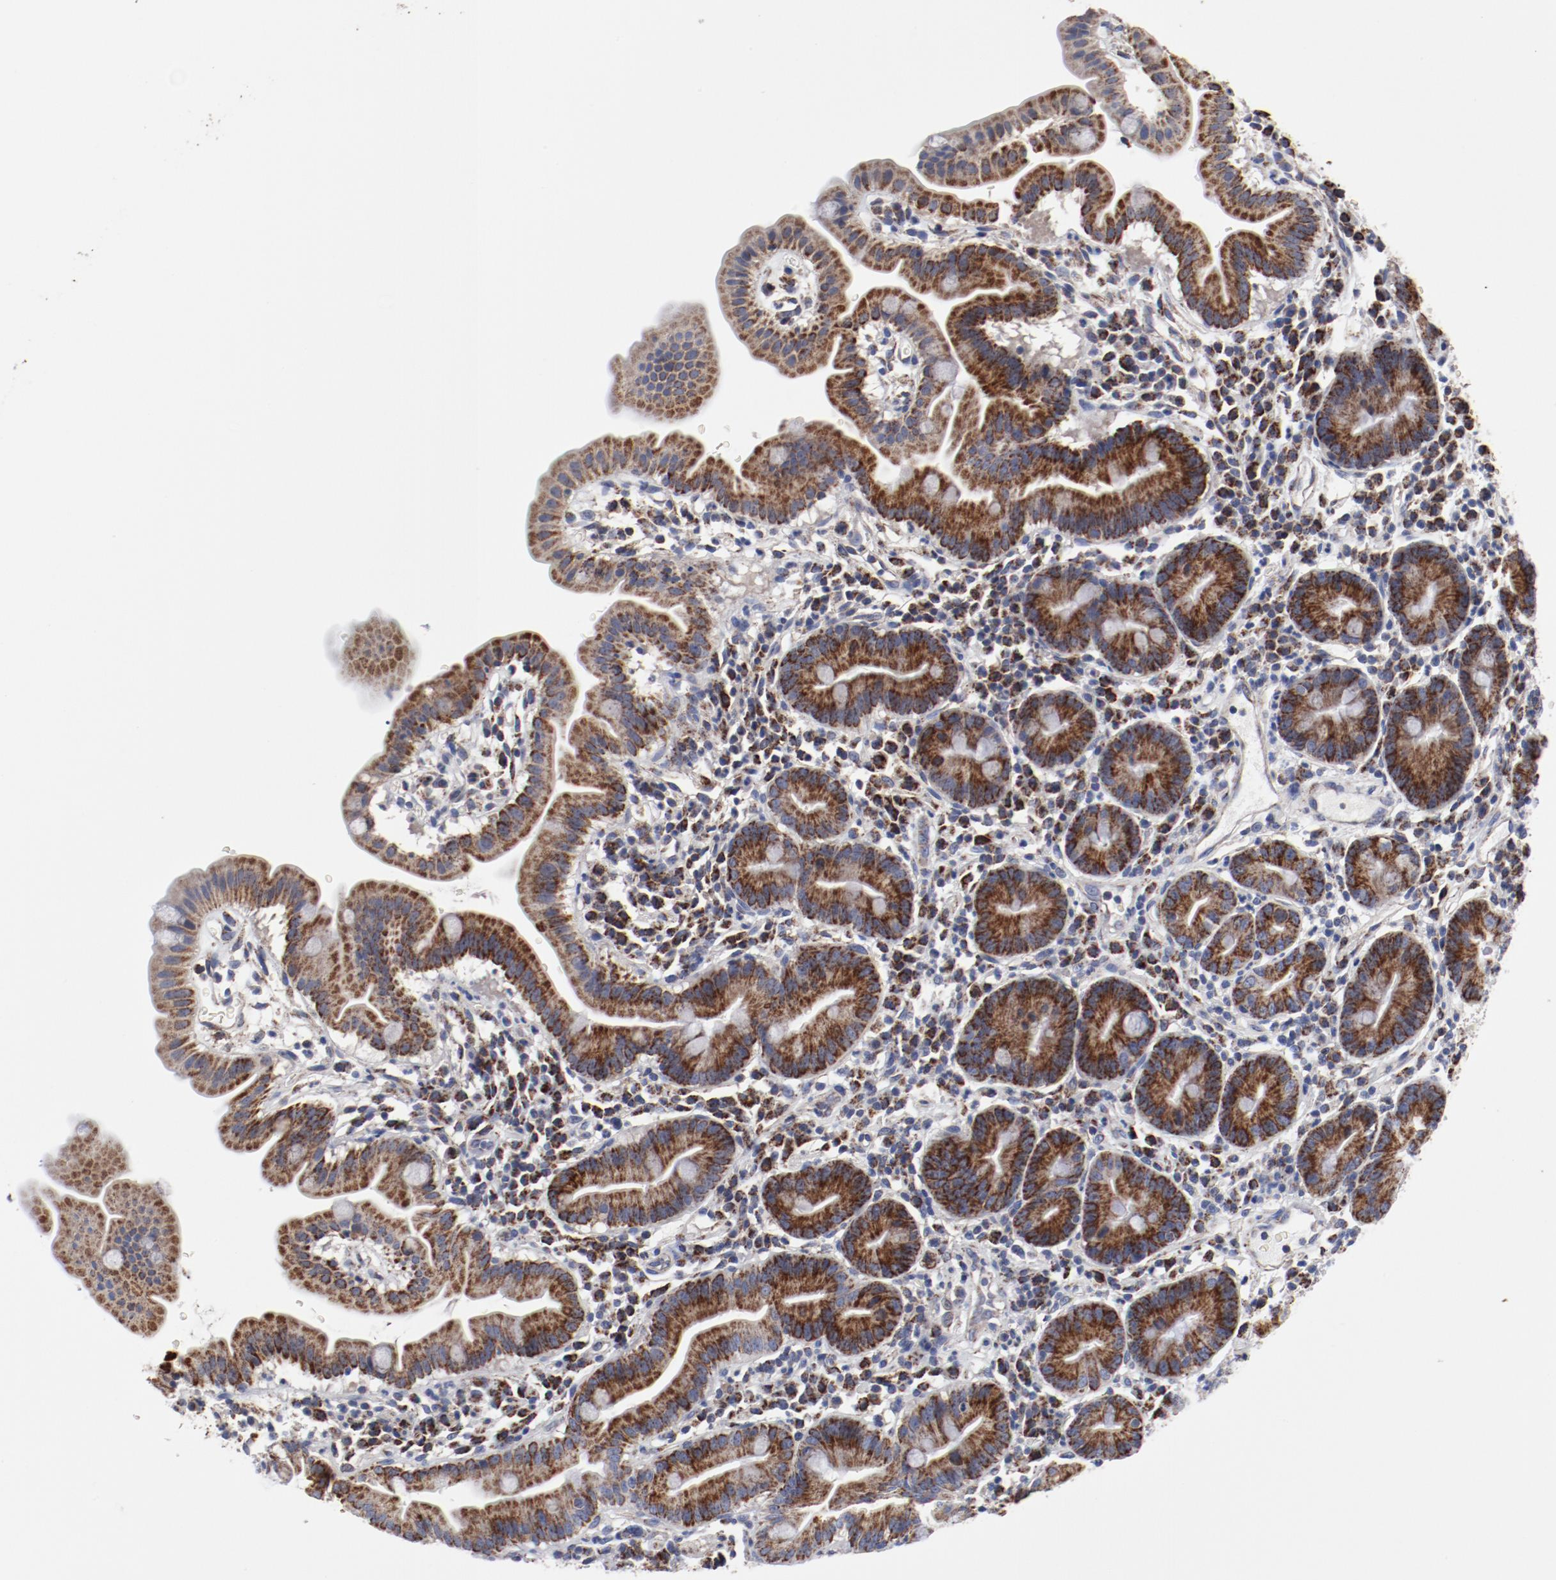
{"staining": {"intensity": "strong", "quantity": ">75%", "location": "cytoplasmic/membranous"}, "tissue": "duodenum", "cell_type": "Glandular cells", "image_type": "normal", "snomed": [{"axis": "morphology", "description": "Normal tissue, NOS"}, {"axis": "topography", "description": "Duodenum"}], "caption": "Immunohistochemistry (DAB) staining of unremarkable human duodenum demonstrates strong cytoplasmic/membranous protein staining in approximately >75% of glandular cells.", "gene": "NDUFV2", "patient": {"sex": "male", "age": 50}}